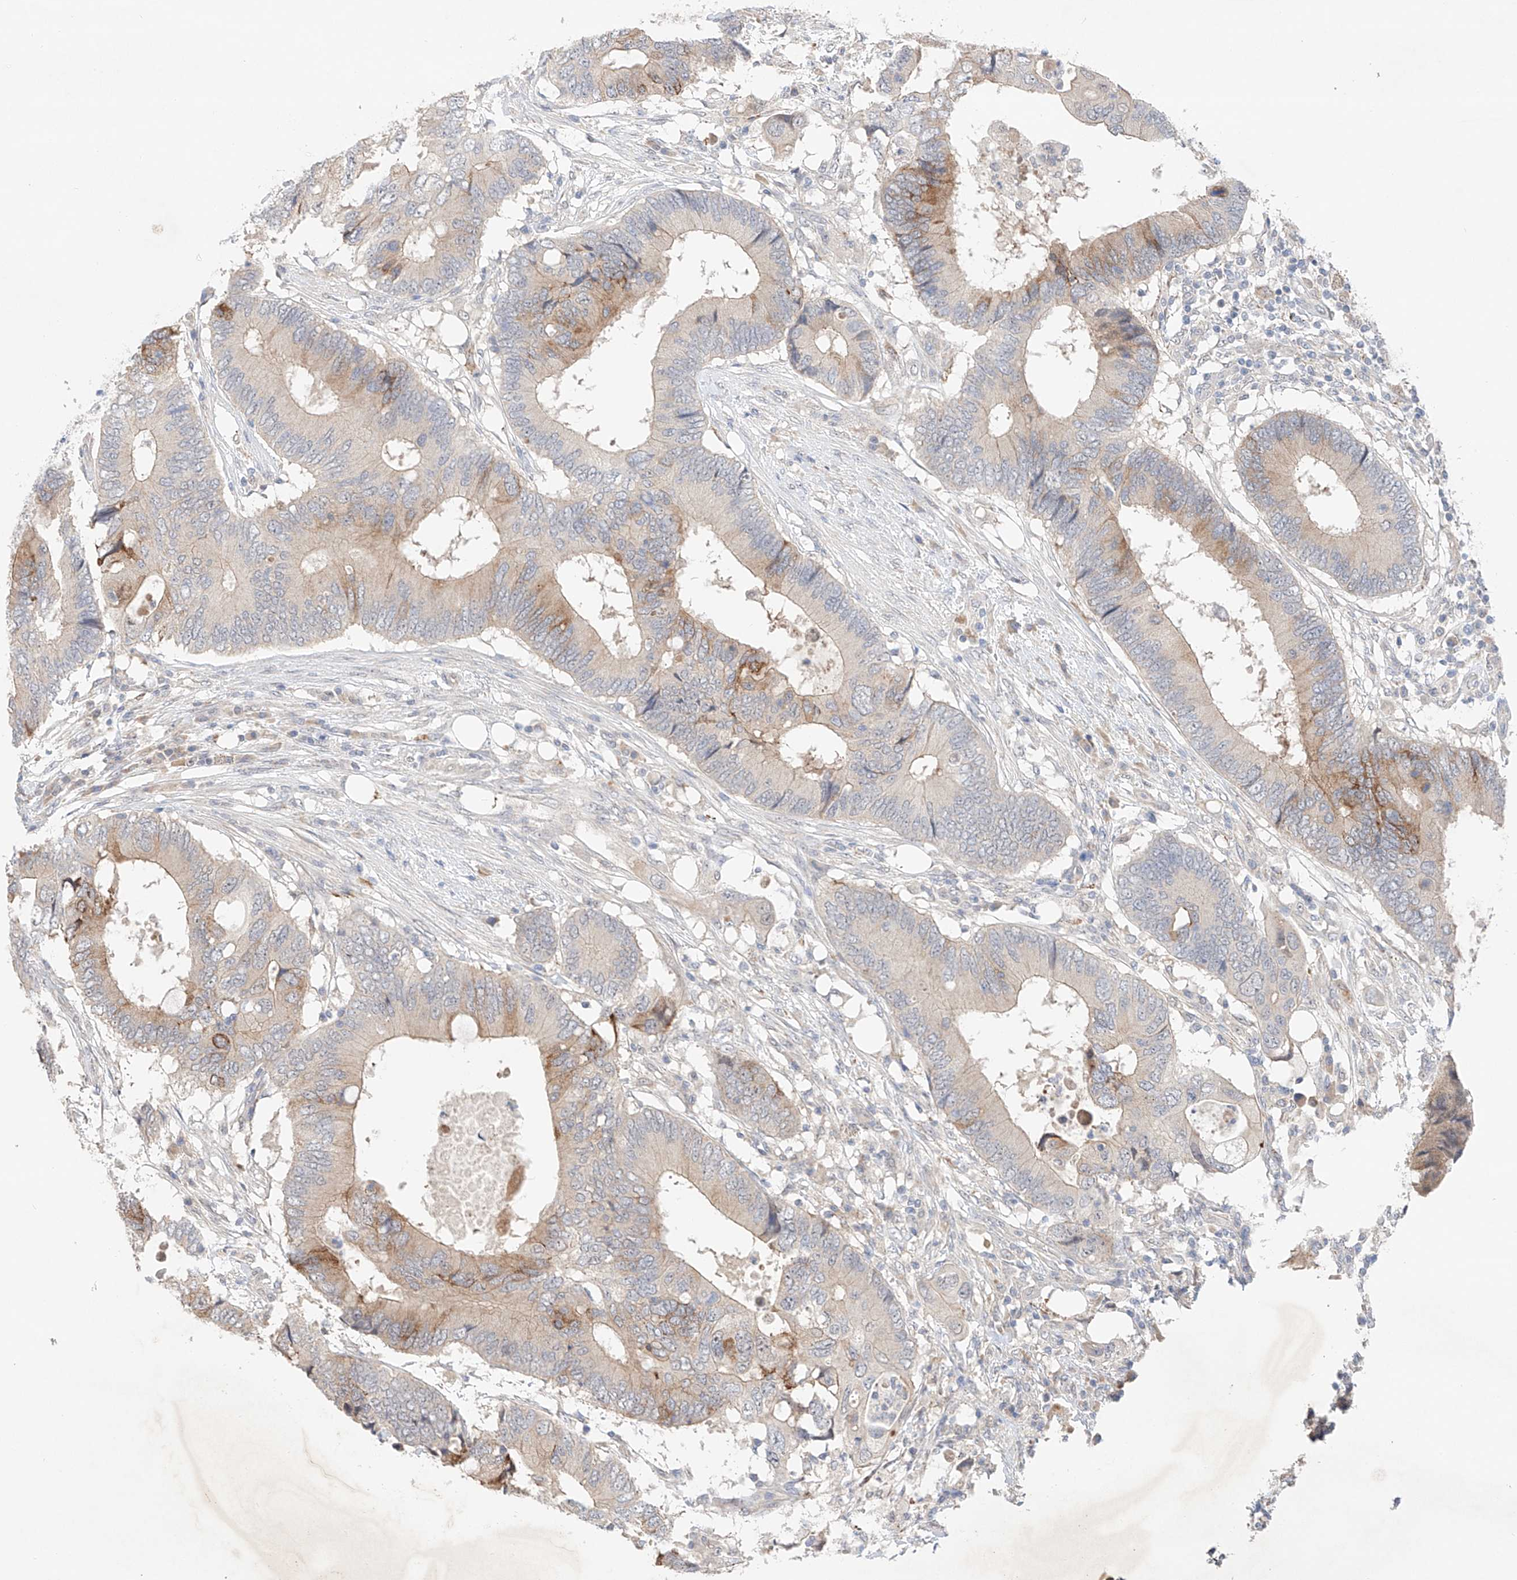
{"staining": {"intensity": "moderate", "quantity": "<25%", "location": "cytoplasmic/membranous"}, "tissue": "colorectal cancer", "cell_type": "Tumor cells", "image_type": "cancer", "snomed": [{"axis": "morphology", "description": "Adenocarcinoma, NOS"}, {"axis": "topography", "description": "Colon"}], "caption": "This histopathology image demonstrates immunohistochemistry (IHC) staining of colorectal cancer (adenocarcinoma), with low moderate cytoplasmic/membranous positivity in about <25% of tumor cells.", "gene": "IL22RA2", "patient": {"sex": "male", "age": 71}}